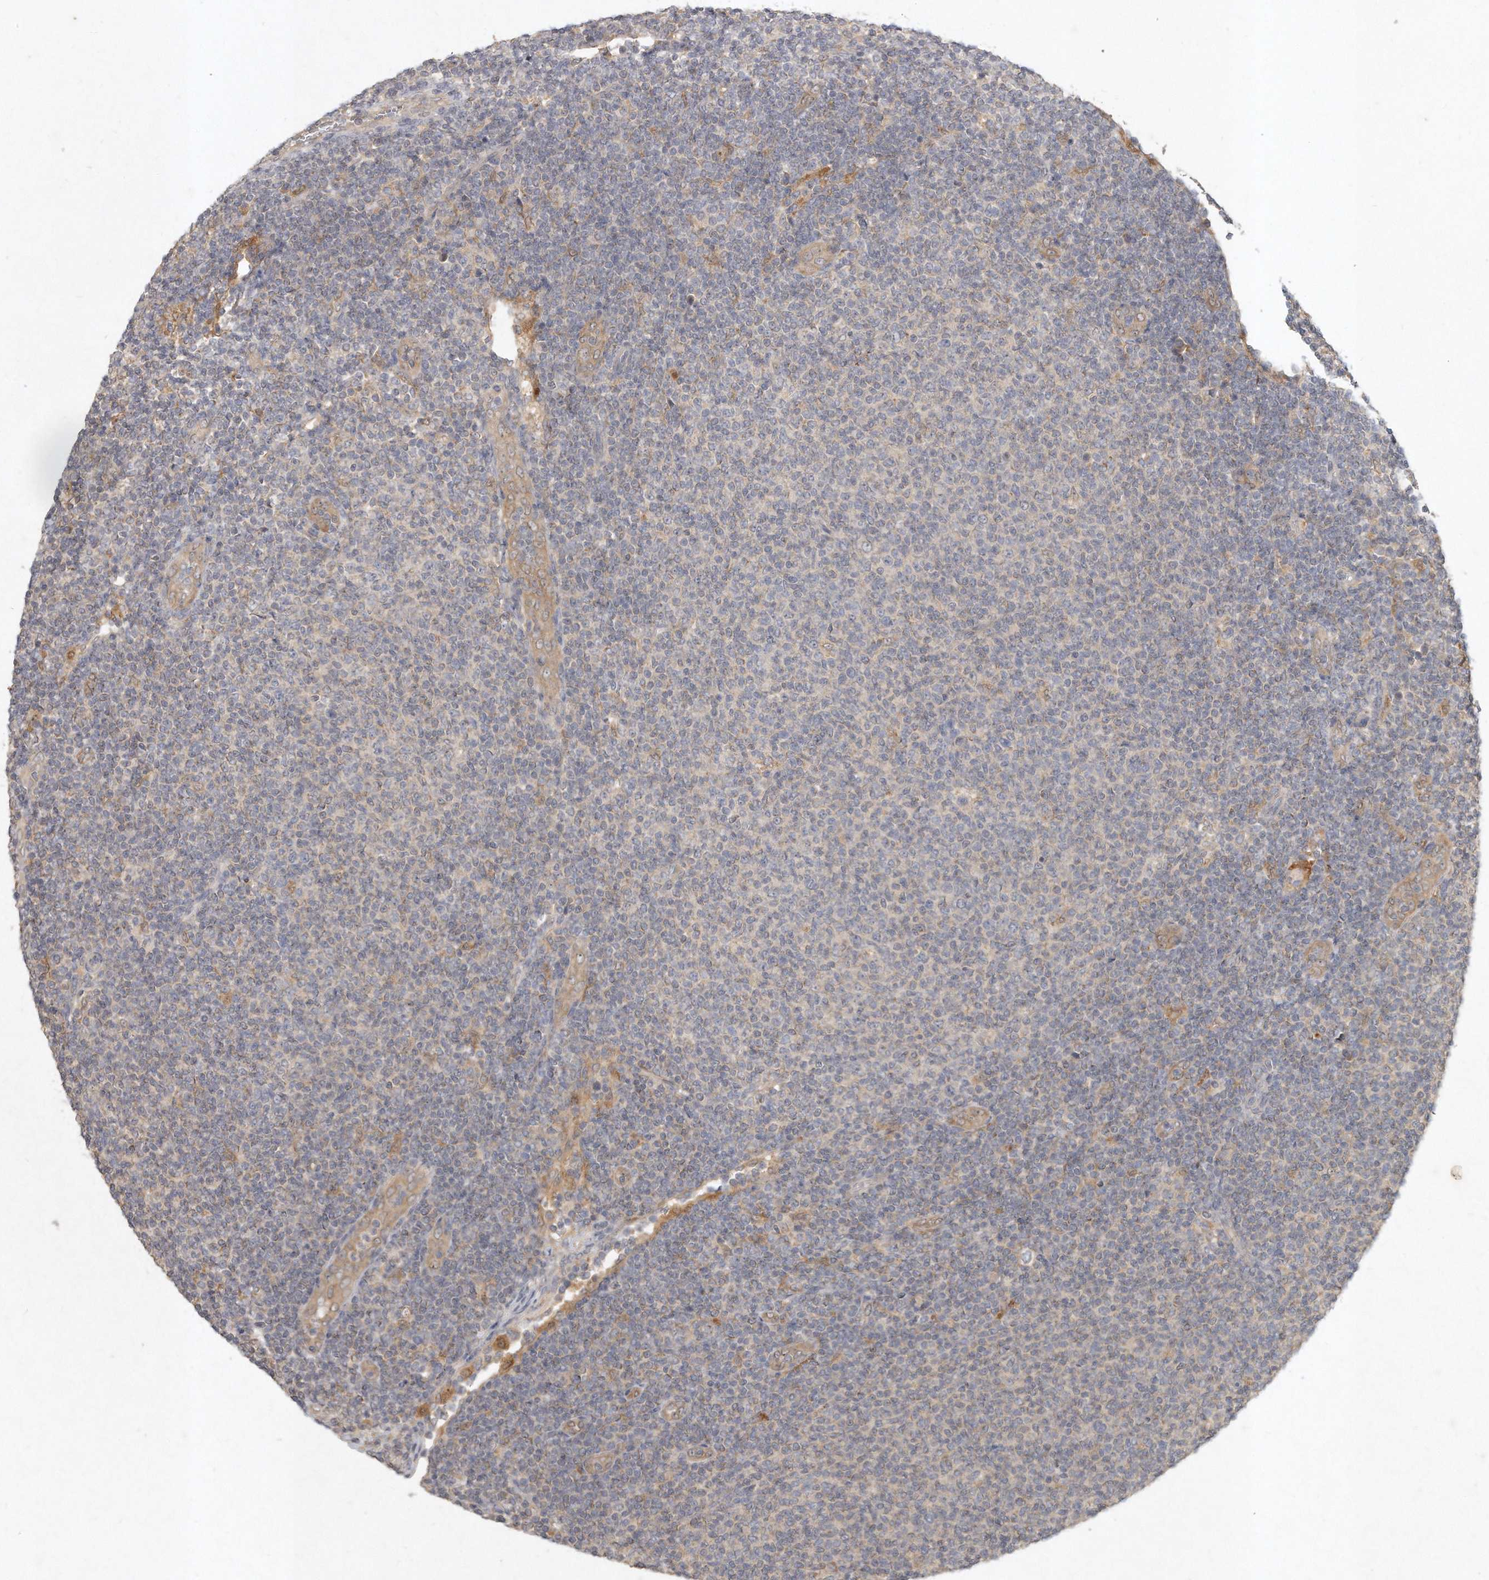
{"staining": {"intensity": "negative", "quantity": "none", "location": "none"}, "tissue": "lymphoma", "cell_type": "Tumor cells", "image_type": "cancer", "snomed": [{"axis": "morphology", "description": "Malignant lymphoma, non-Hodgkin's type, Low grade"}, {"axis": "topography", "description": "Lymph node"}], "caption": "Immunohistochemical staining of human lymphoma demonstrates no significant positivity in tumor cells. (DAB immunohistochemistry with hematoxylin counter stain).", "gene": "LGALS8", "patient": {"sex": "male", "age": 66}}